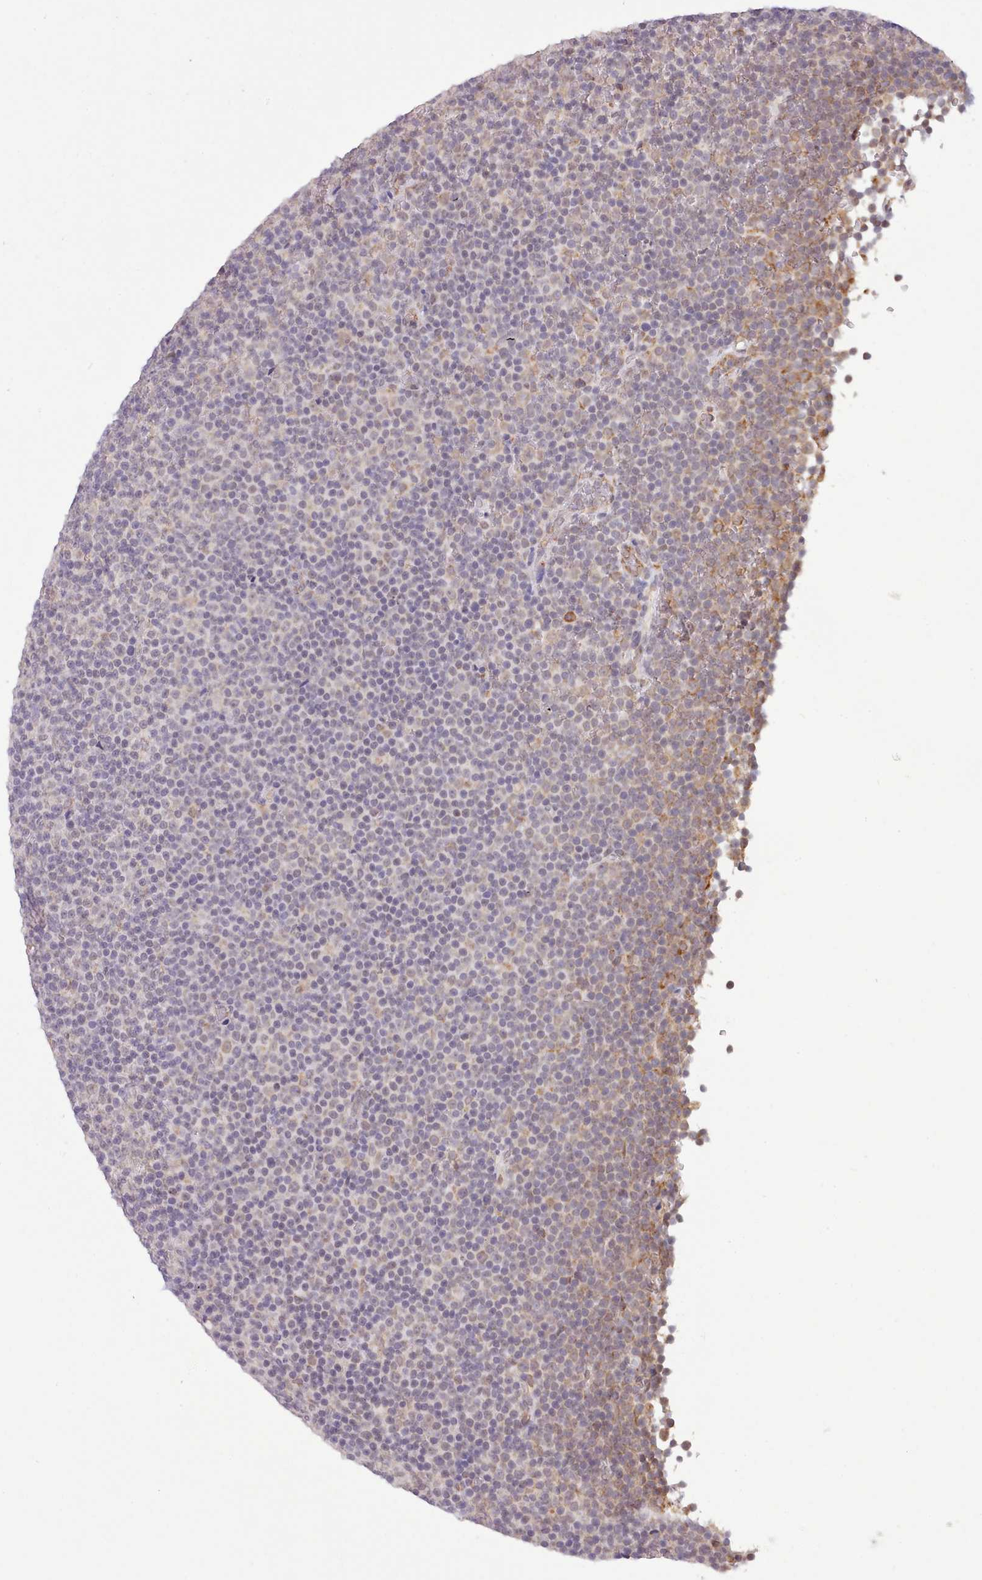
{"staining": {"intensity": "negative", "quantity": "none", "location": "none"}, "tissue": "lymphoma", "cell_type": "Tumor cells", "image_type": "cancer", "snomed": [{"axis": "morphology", "description": "Malignant lymphoma, non-Hodgkin's type, Low grade"}, {"axis": "topography", "description": "Lymph node"}], "caption": "Lymphoma was stained to show a protein in brown. There is no significant expression in tumor cells. (DAB immunohistochemistry visualized using brightfield microscopy, high magnification).", "gene": "SEC61B", "patient": {"sex": "female", "age": 67}}